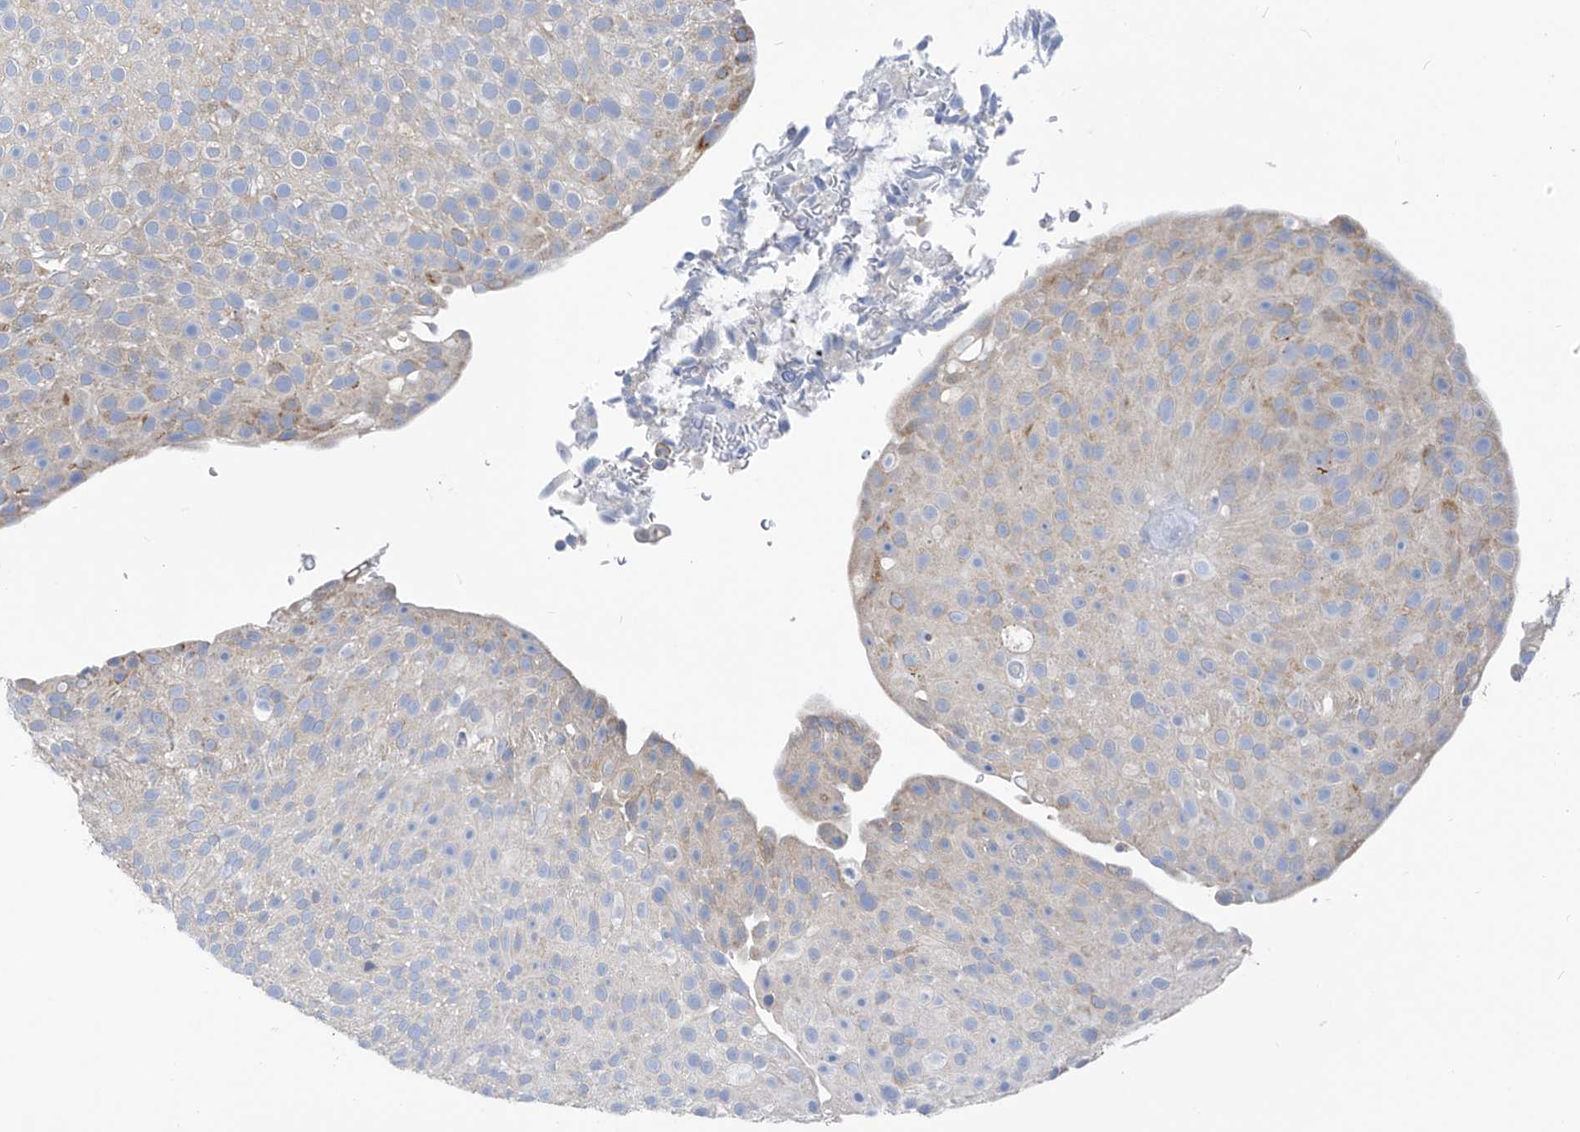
{"staining": {"intensity": "negative", "quantity": "none", "location": "none"}, "tissue": "urothelial cancer", "cell_type": "Tumor cells", "image_type": "cancer", "snomed": [{"axis": "morphology", "description": "Urothelial carcinoma, Low grade"}, {"axis": "topography", "description": "Urinary bladder"}], "caption": "This is an immunohistochemistry (IHC) image of human urothelial carcinoma (low-grade). There is no positivity in tumor cells.", "gene": "LDAH", "patient": {"sex": "male", "age": 78}}